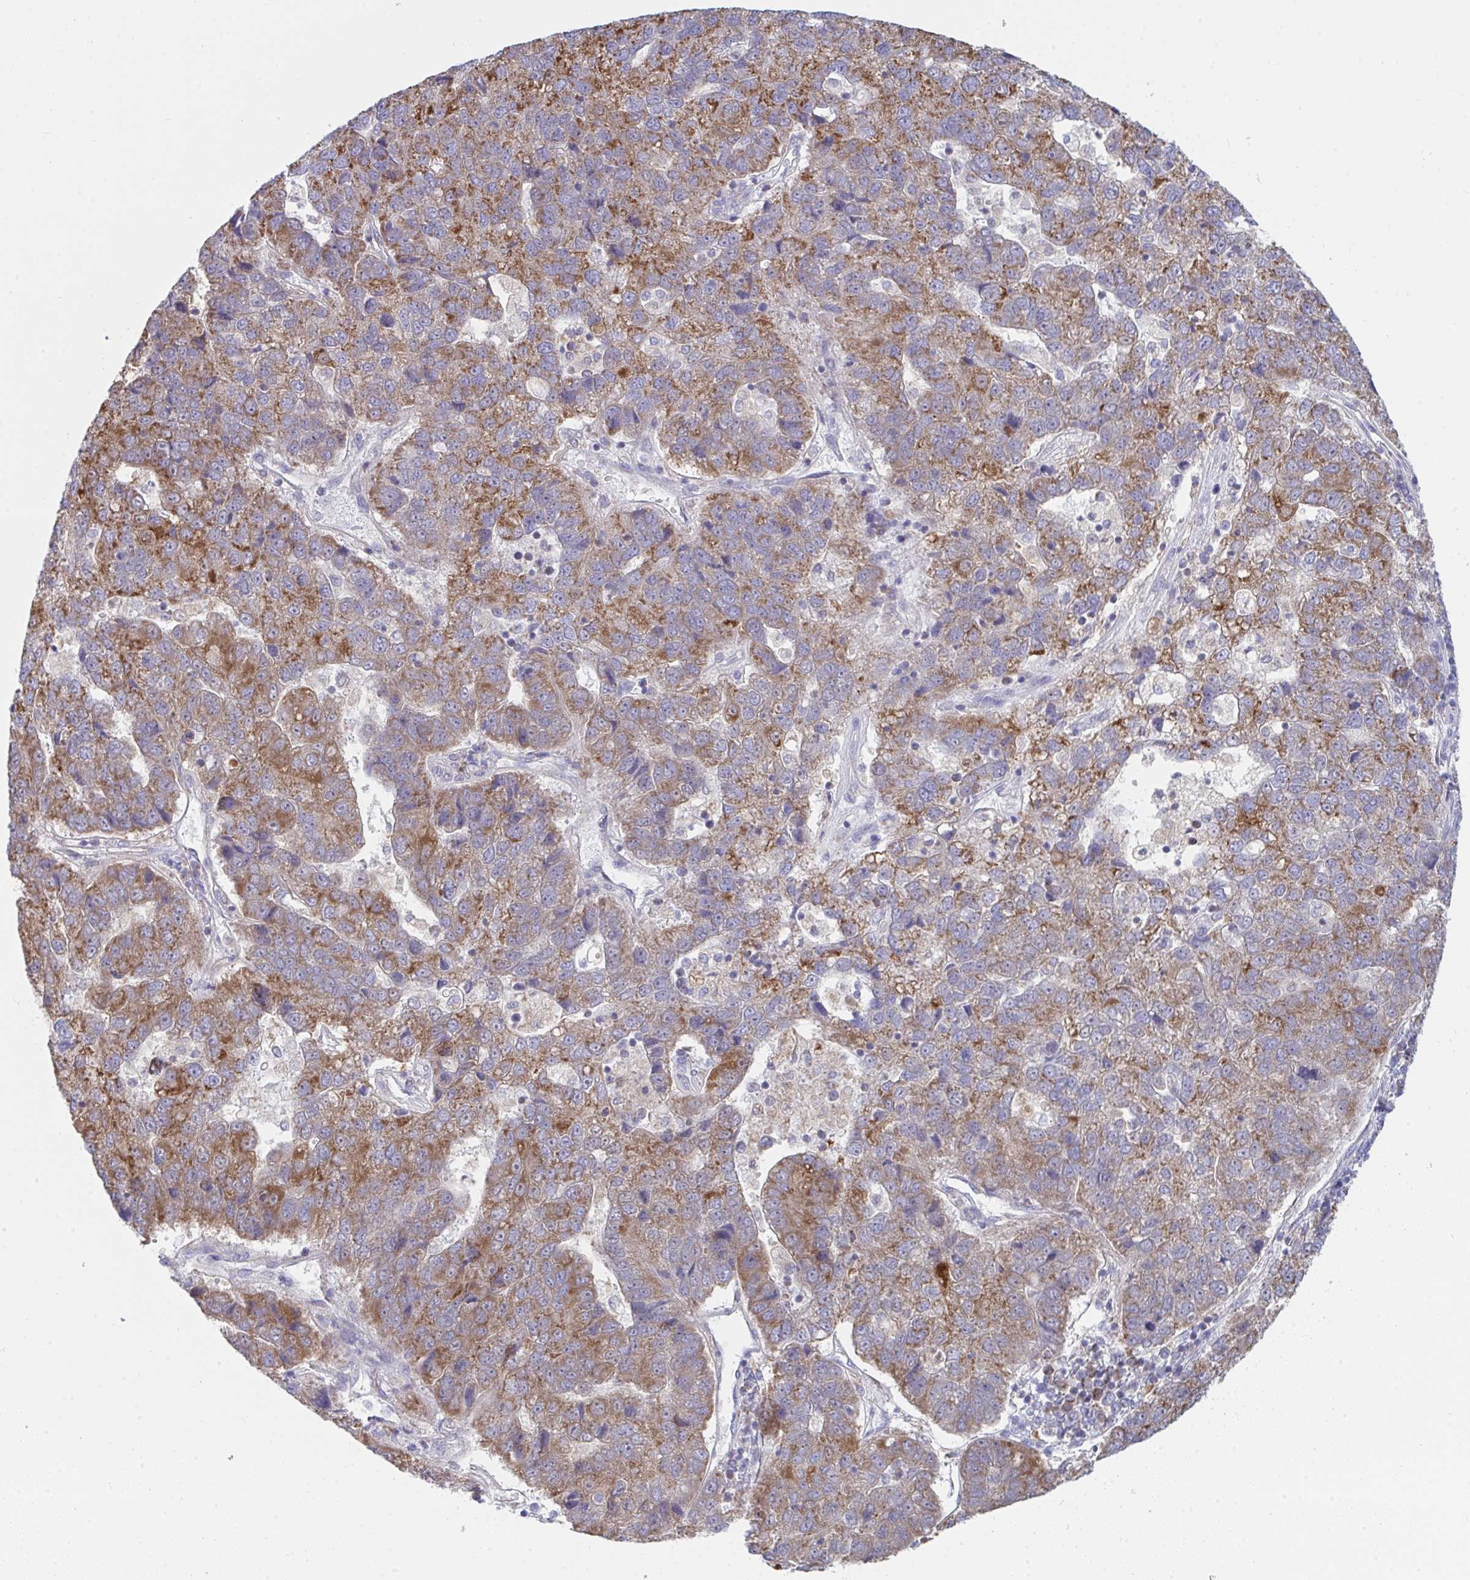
{"staining": {"intensity": "moderate", "quantity": ">75%", "location": "cytoplasmic/membranous"}, "tissue": "pancreatic cancer", "cell_type": "Tumor cells", "image_type": "cancer", "snomed": [{"axis": "morphology", "description": "Adenocarcinoma, NOS"}, {"axis": "topography", "description": "Pancreas"}], "caption": "Protein positivity by IHC reveals moderate cytoplasmic/membranous positivity in about >75% of tumor cells in pancreatic adenocarcinoma.", "gene": "AIFM1", "patient": {"sex": "female", "age": 61}}